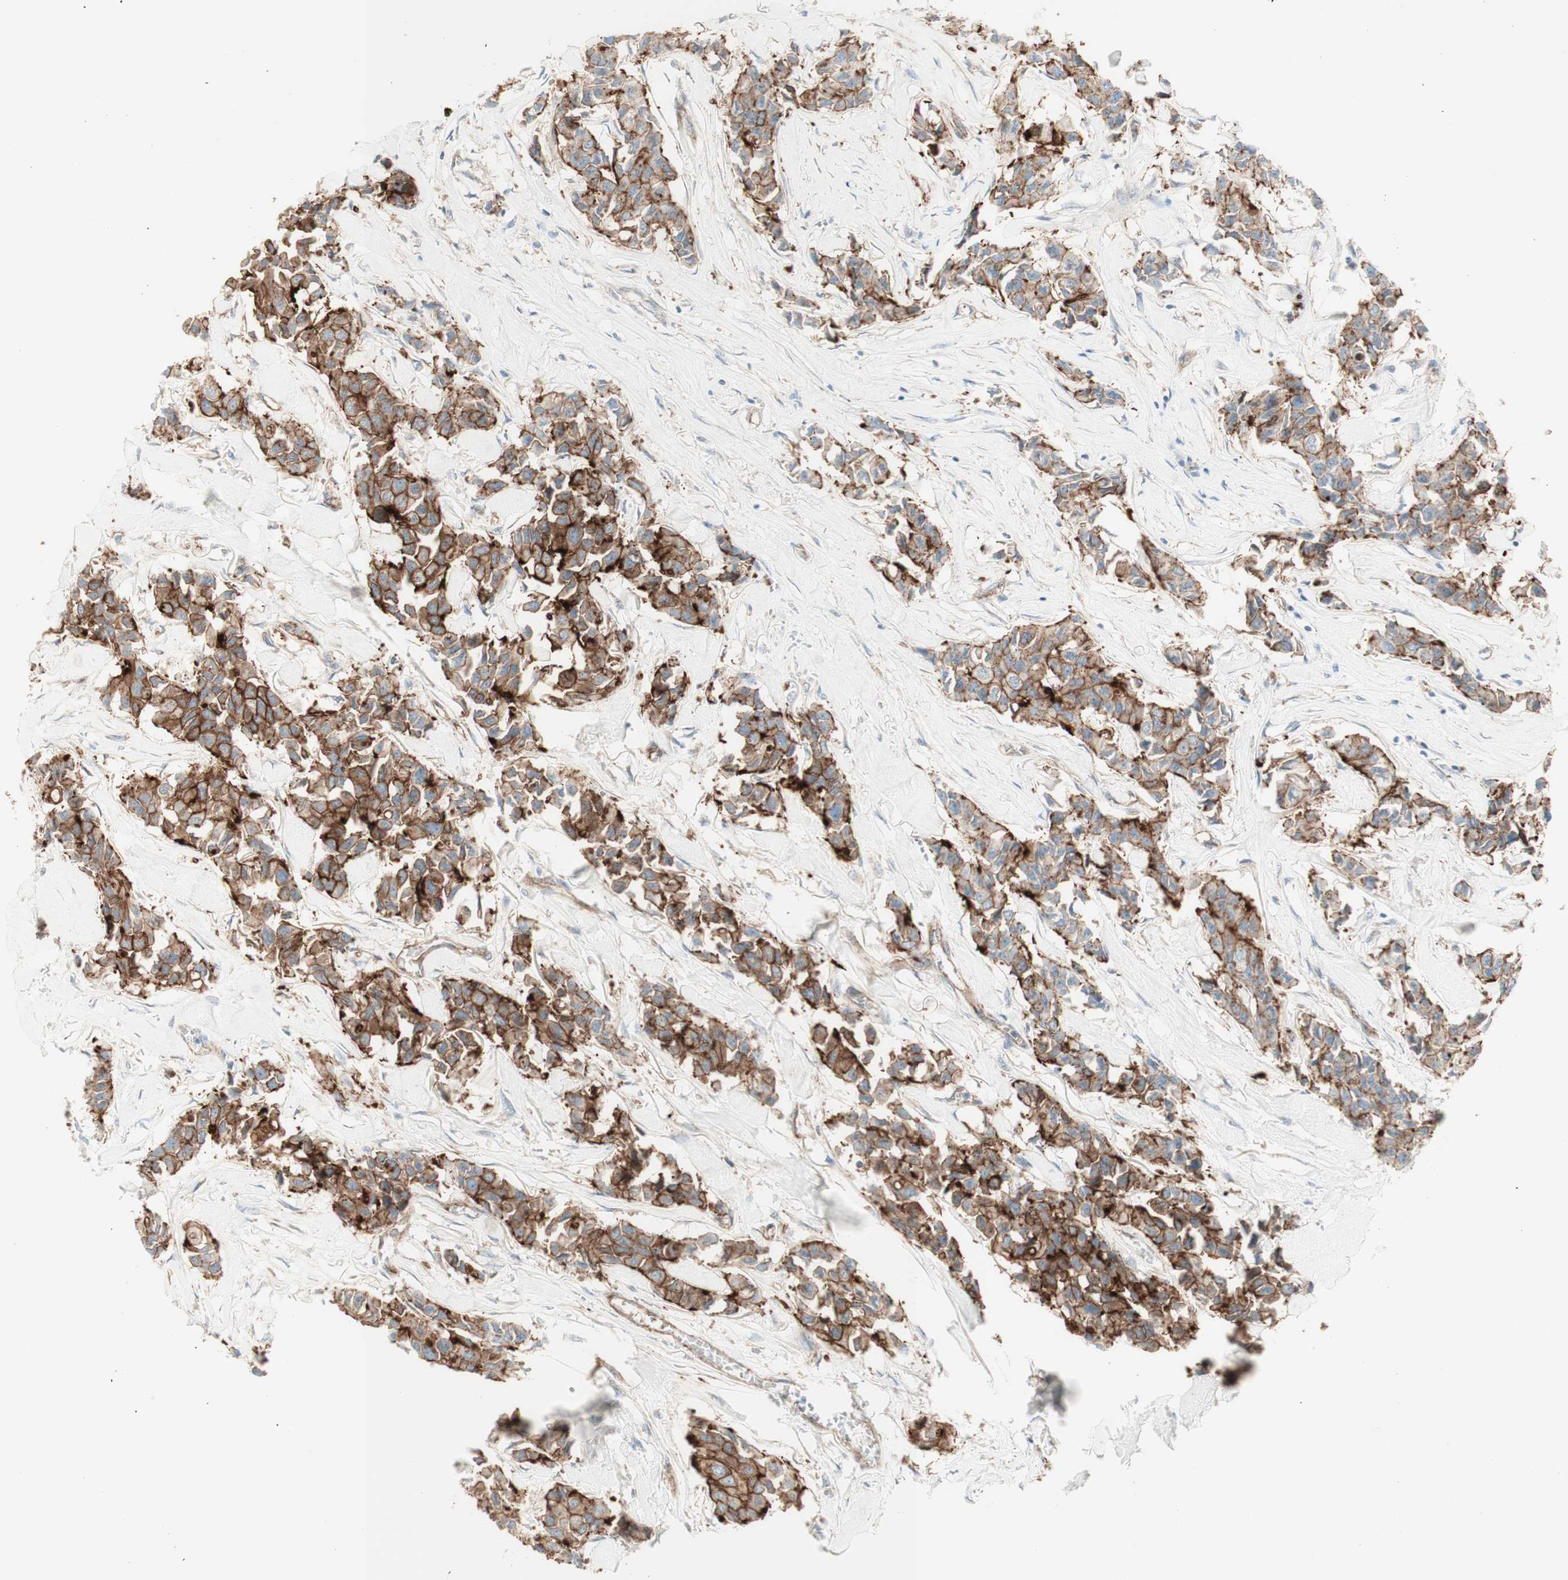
{"staining": {"intensity": "moderate", "quantity": "<25%", "location": "cytoplasmic/membranous"}, "tissue": "breast cancer", "cell_type": "Tumor cells", "image_type": "cancer", "snomed": [{"axis": "morphology", "description": "Duct carcinoma"}, {"axis": "topography", "description": "Breast"}], "caption": "Breast intraductal carcinoma stained for a protein (brown) displays moderate cytoplasmic/membranous positive positivity in approximately <25% of tumor cells.", "gene": "MYO6", "patient": {"sex": "female", "age": 80}}